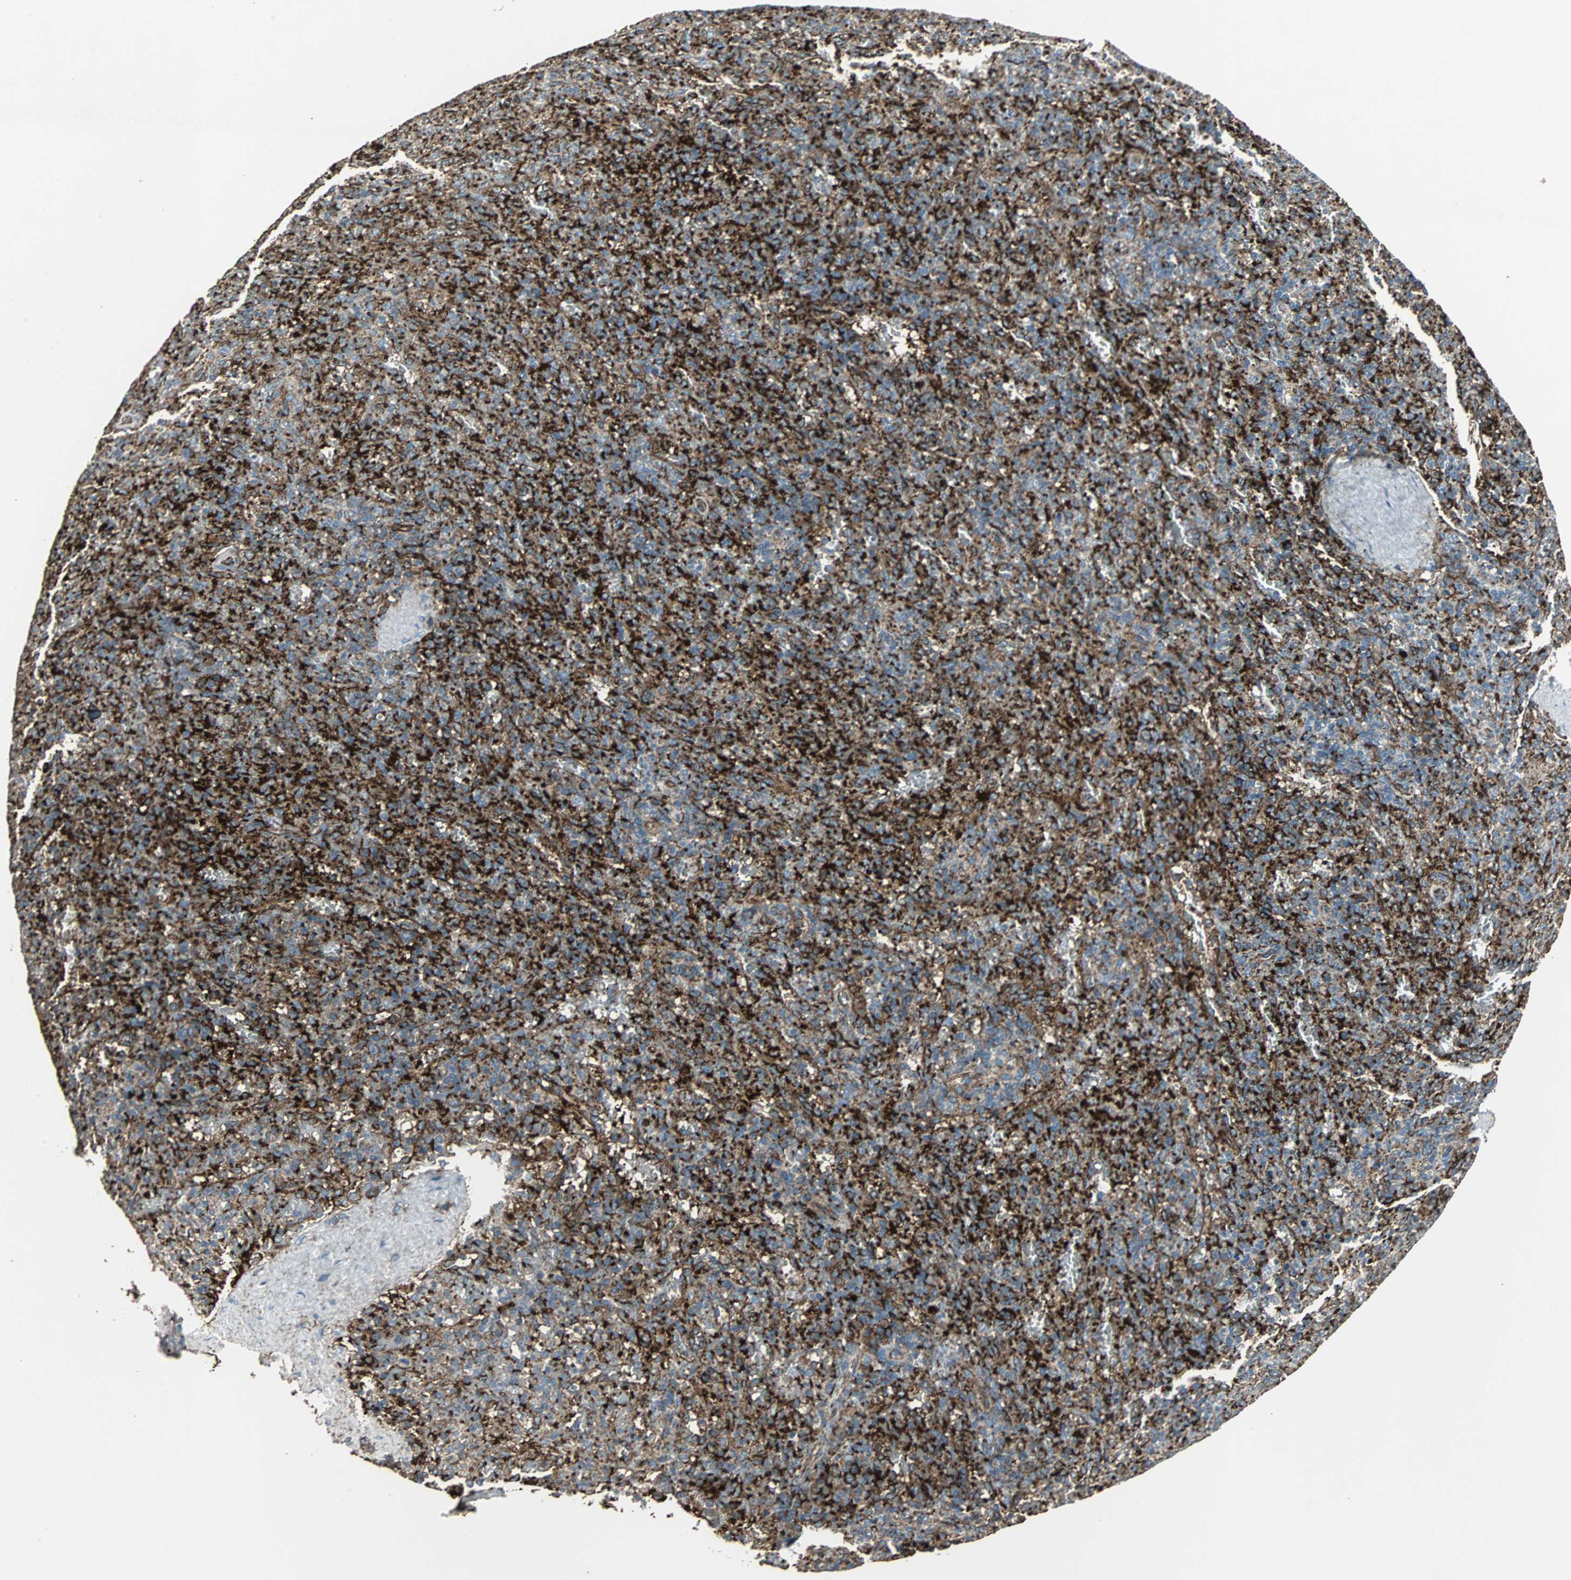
{"staining": {"intensity": "strong", "quantity": ">75%", "location": "cytoplasmic/membranous"}, "tissue": "spleen", "cell_type": "Cells in red pulp", "image_type": "normal", "snomed": [{"axis": "morphology", "description": "Normal tissue, NOS"}, {"axis": "topography", "description": "Spleen"}], "caption": "Cells in red pulp display strong cytoplasmic/membranous expression in approximately >75% of cells in normal spleen.", "gene": "F11R", "patient": {"sex": "female", "age": 43}}